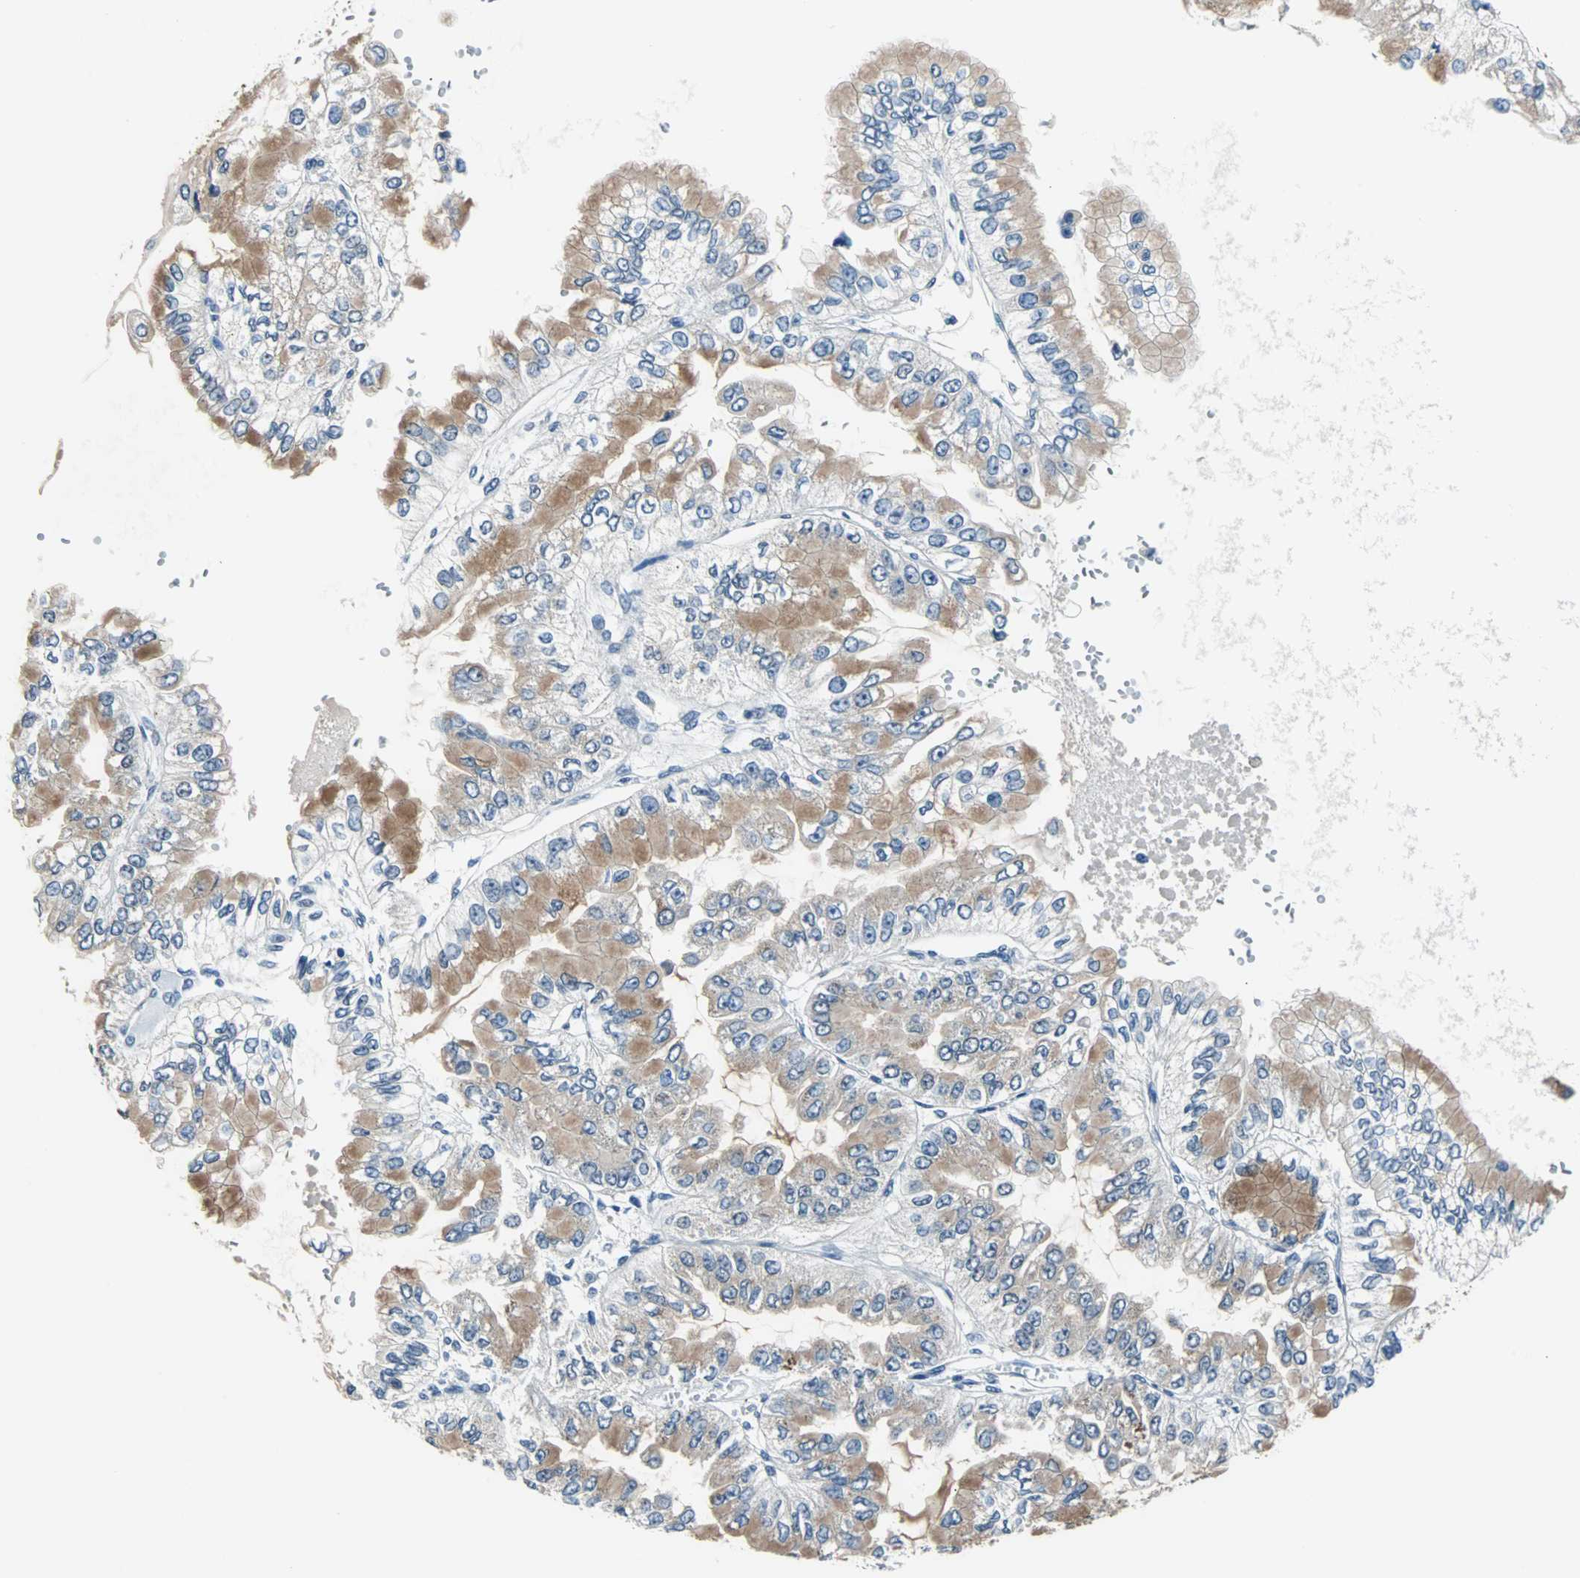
{"staining": {"intensity": "moderate", "quantity": "25%-75%", "location": "cytoplasmic/membranous"}, "tissue": "liver cancer", "cell_type": "Tumor cells", "image_type": "cancer", "snomed": [{"axis": "morphology", "description": "Cholangiocarcinoma"}, {"axis": "topography", "description": "Liver"}], "caption": "Moderate cytoplasmic/membranous staining is seen in approximately 25%-75% of tumor cells in liver cancer.", "gene": "USP28", "patient": {"sex": "female", "age": 79}}